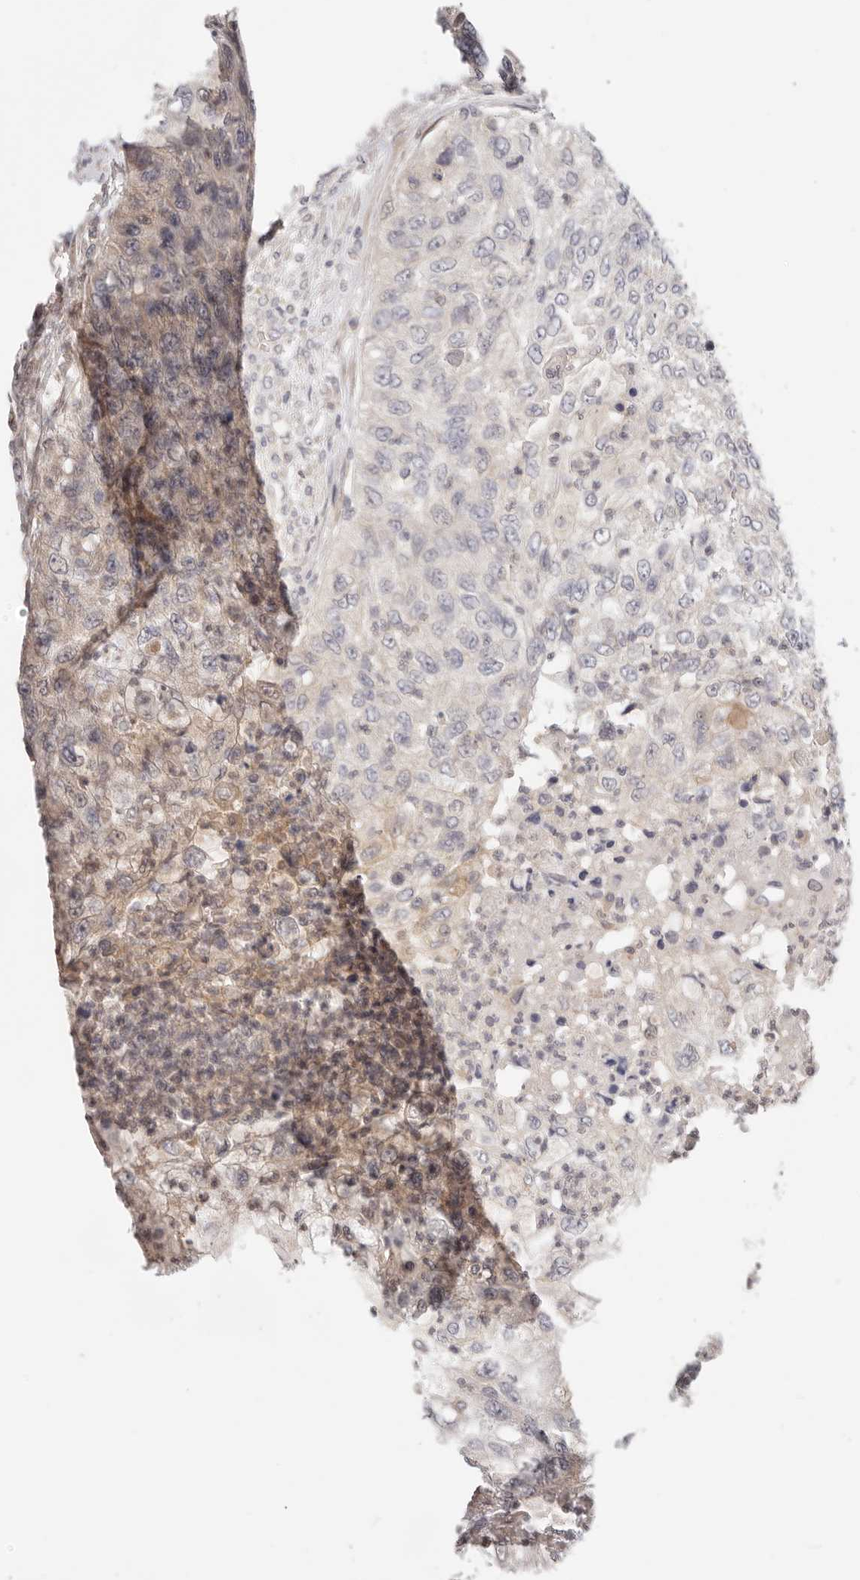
{"staining": {"intensity": "negative", "quantity": "none", "location": "none"}, "tissue": "urothelial cancer", "cell_type": "Tumor cells", "image_type": "cancer", "snomed": [{"axis": "morphology", "description": "Urothelial carcinoma, High grade"}, {"axis": "topography", "description": "Urinary bladder"}], "caption": "Tumor cells show no significant expression in urothelial cancer.", "gene": "GGPS1", "patient": {"sex": "female", "age": 60}}